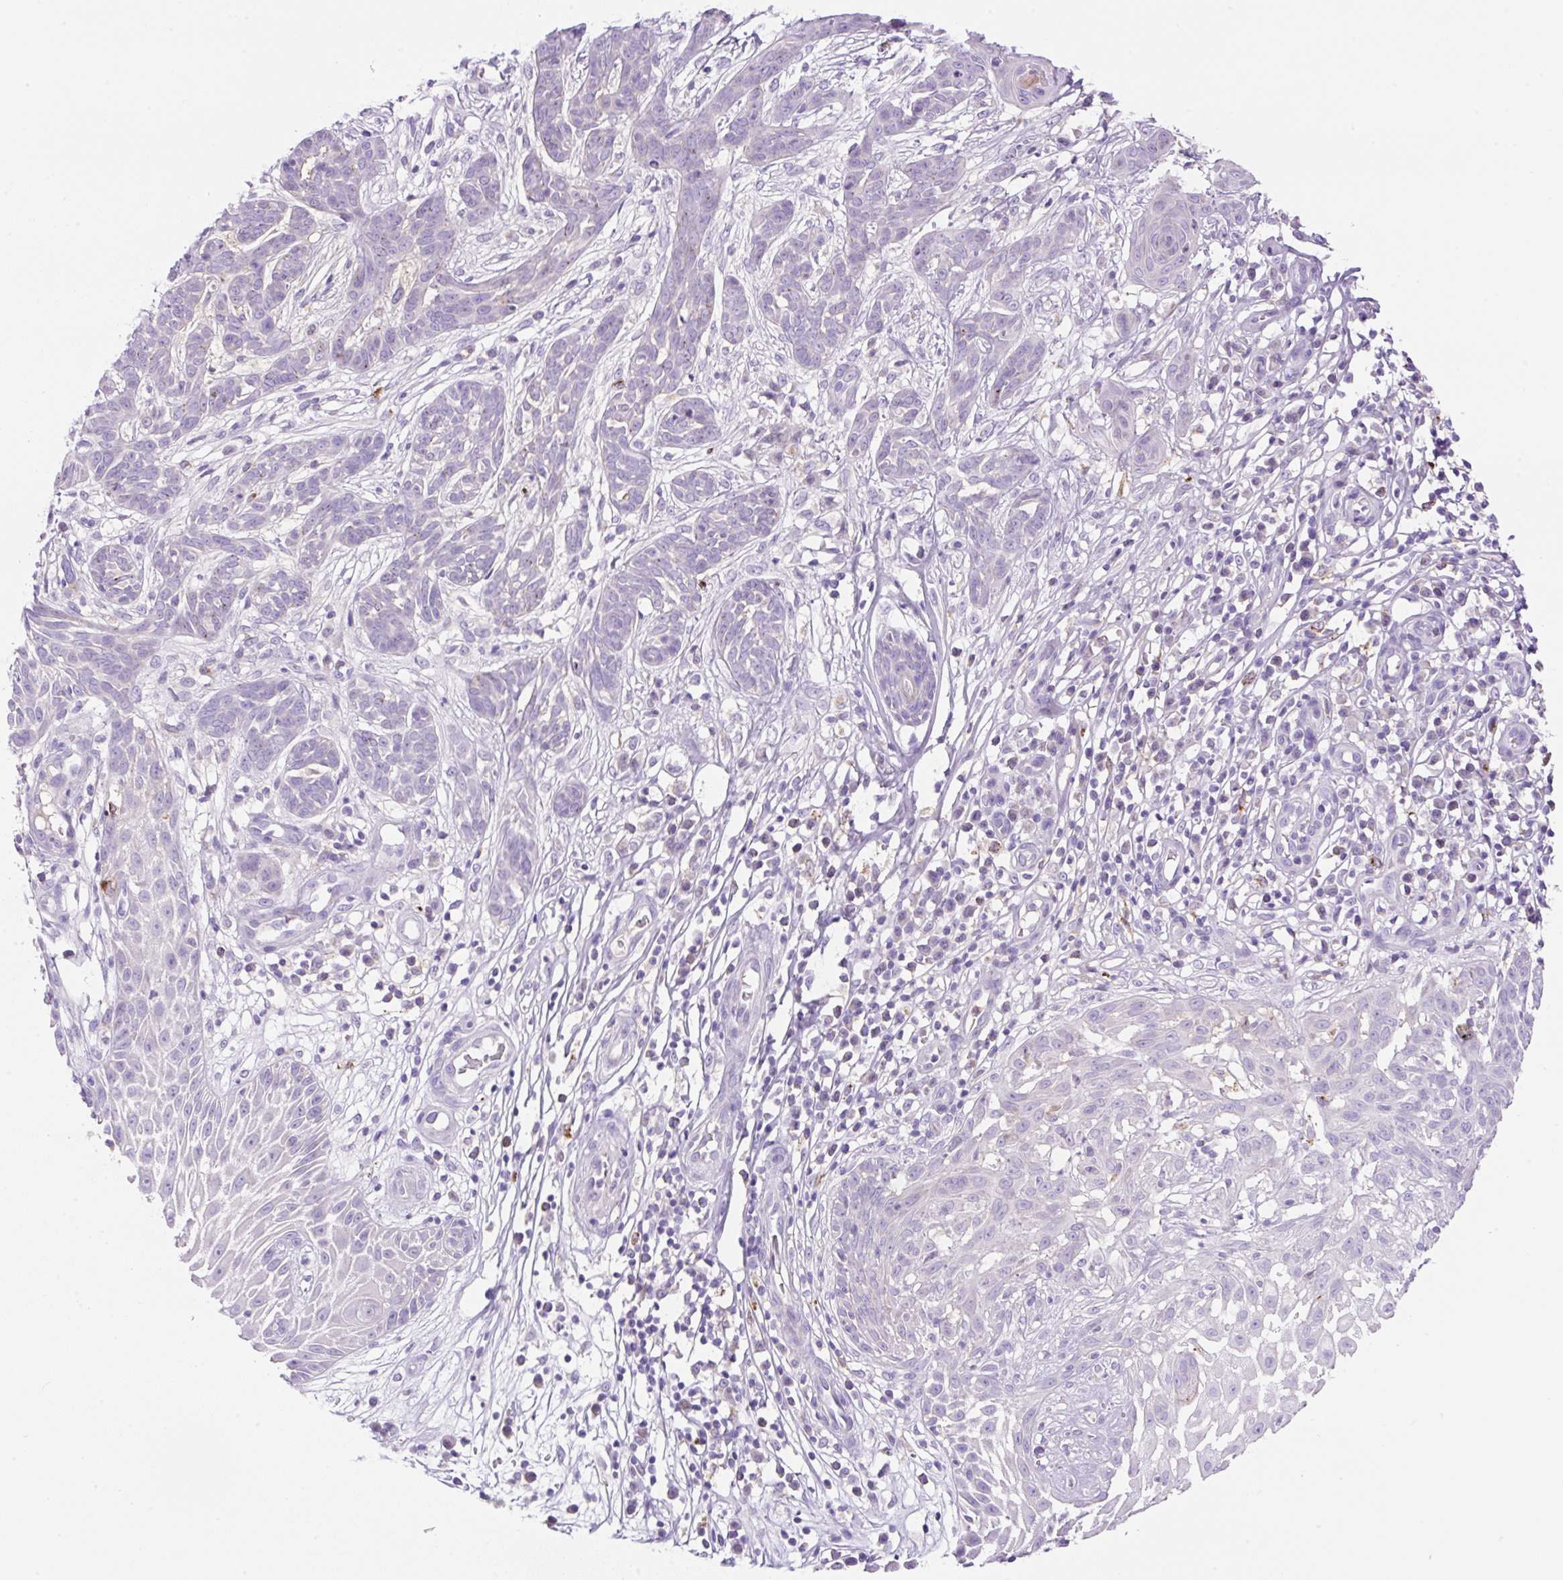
{"staining": {"intensity": "negative", "quantity": "none", "location": "none"}, "tissue": "skin cancer", "cell_type": "Tumor cells", "image_type": "cancer", "snomed": [{"axis": "morphology", "description": "Basal cell carcinoma"}, {"axis": "topography", "description": "Skin"}, {"axis": "topography", "description": "Skin, foot"}], "caption": "Tumor cells are negative for brown protein staining in skin basal cell carcinoma.", "gene": "TDRD15", "patient": {"sex": "female", "age": 86}}